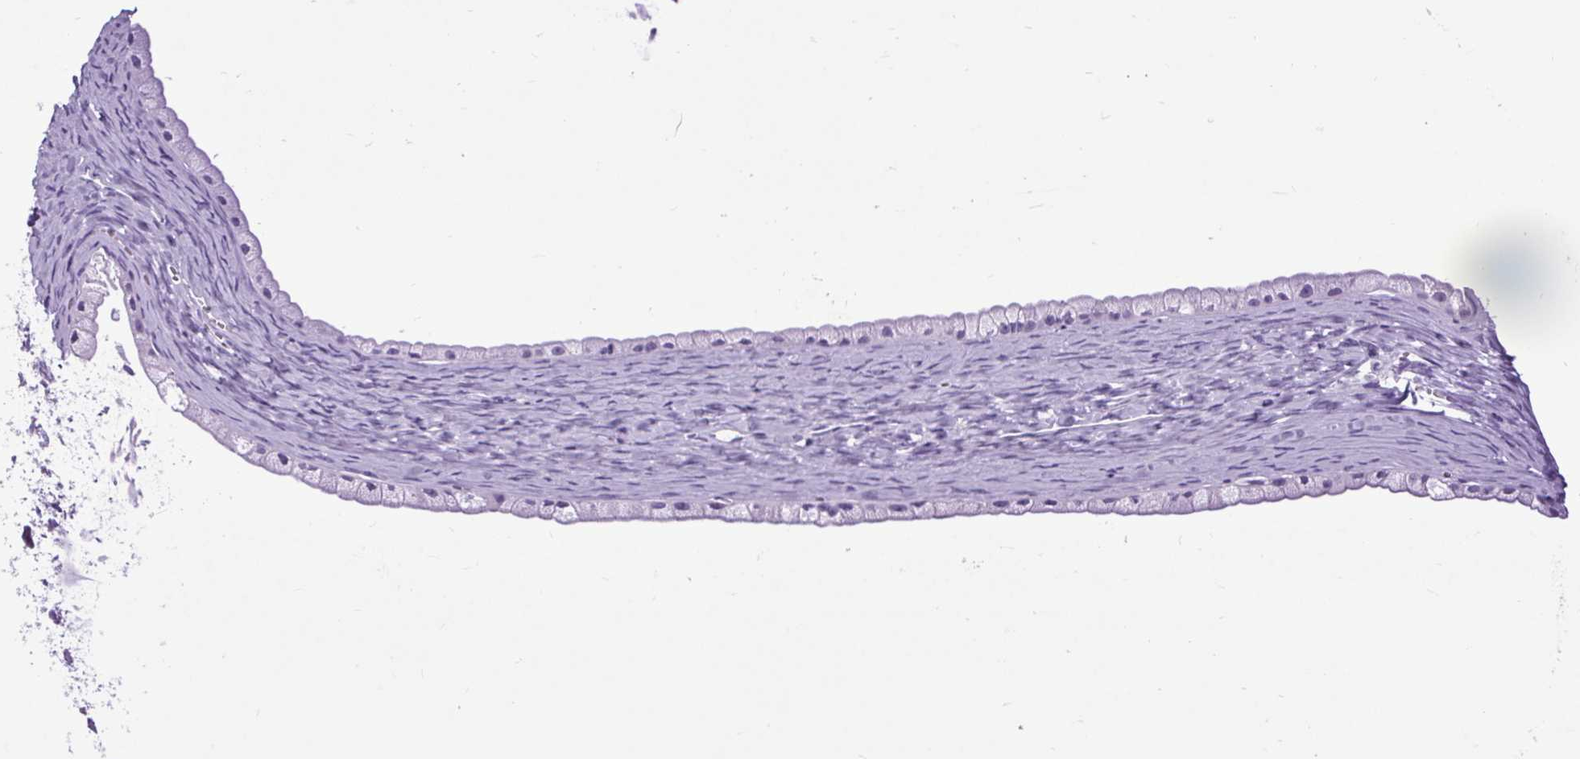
{"staining": {"intensity": "negative", "quantity": "none", "location": "none"}, "tissue": "ovarian cancer", "cell_type": "Tumor cells", "image_type": "cancer", "snomed": [{"axis": "morphology", "description": "Cystadenocarcinoma, mucinous, NOS"}, {"axis": "topography", "description": "Ovary"}], "caption": "A high-resolution image shows IHC staining of ovarian cancer (mucinous cystadenocarcinoma), which exhibits no significant expression in tumor cells.", "gene": "DPP6", "patient": {"sex": "female", "age": 61}}